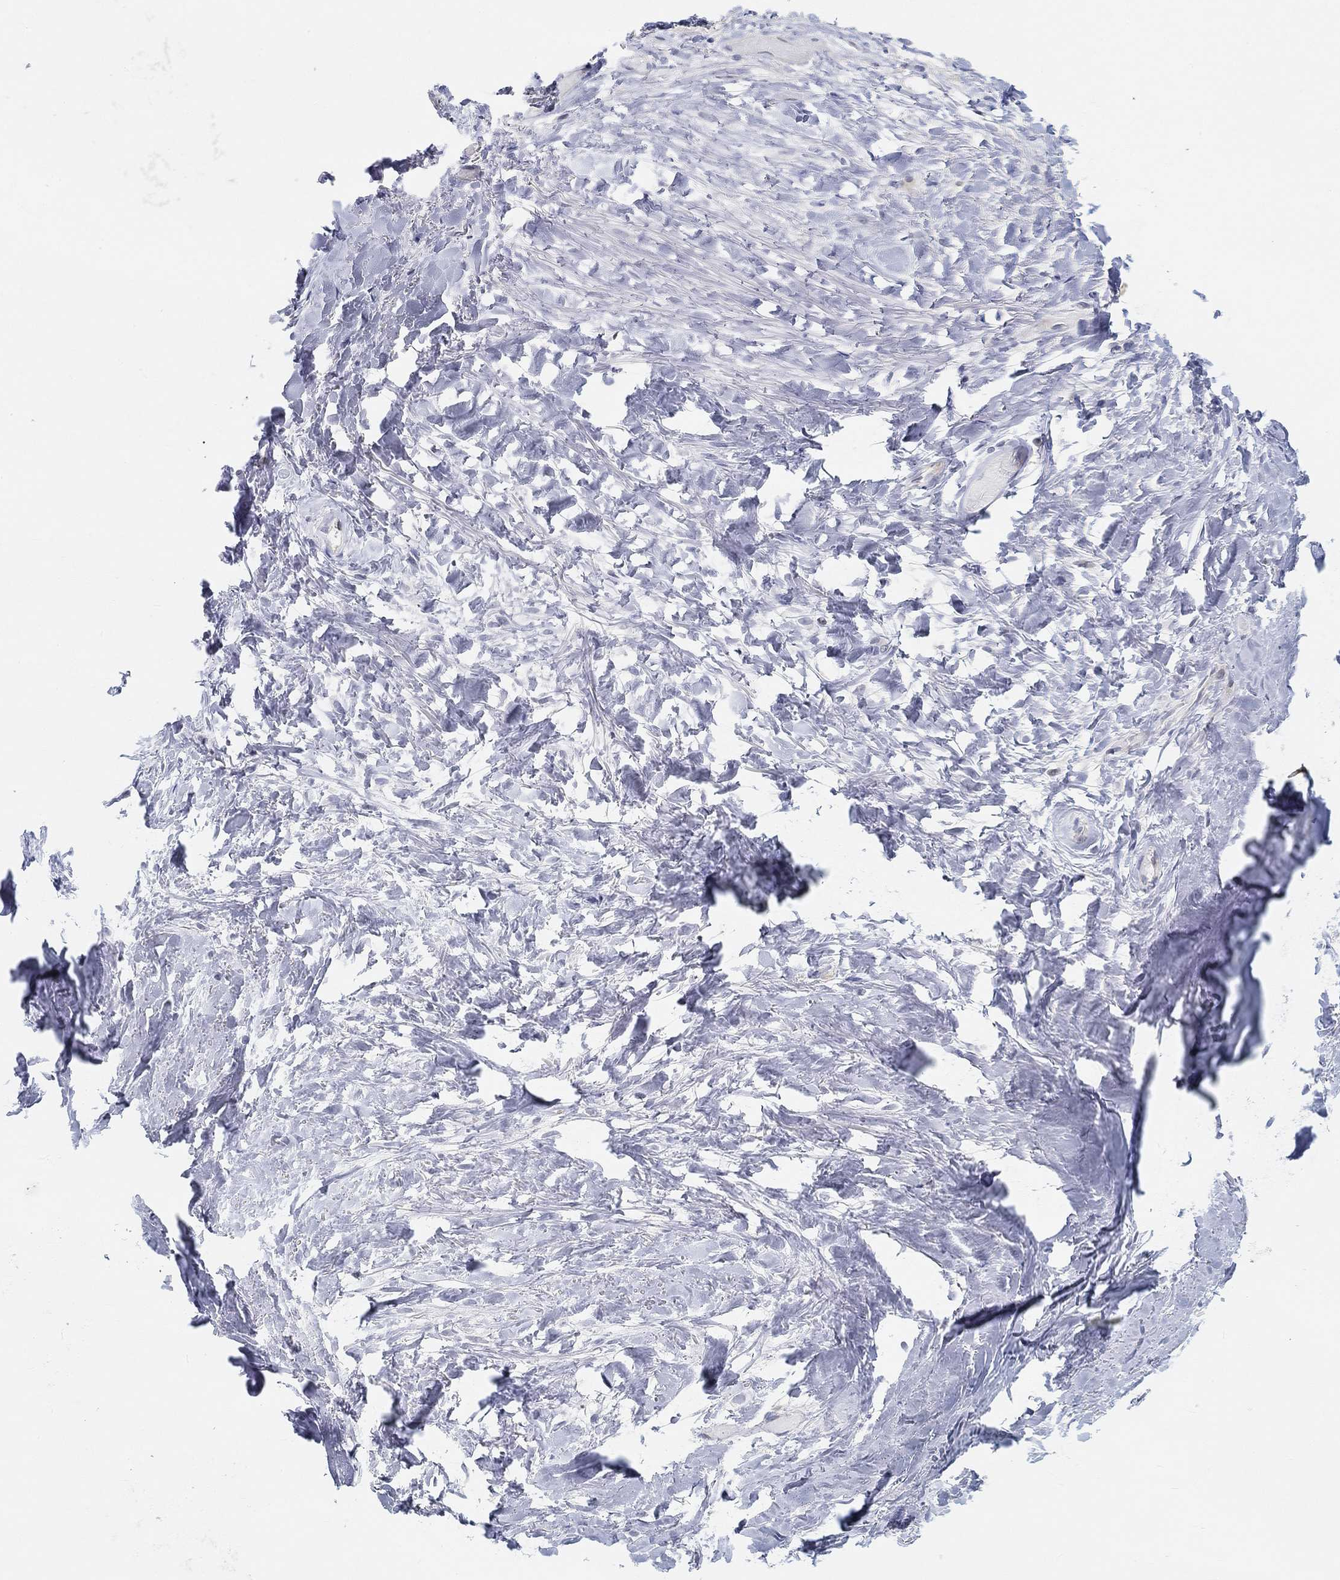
{"staining": {"intensity": "negative", "quantity": "none", "location": "none"}, "tissue": "soft tissue", "cell_type": "Chondrocytes", "image_type": "normal", "snomed": [{"axis": "morphology", "description": "Normal tissue, NOS"}, {"axis": "topography", "description": "Cartilage tissue"}], "caption": "The photomicrograph exhibits no staining of chondrocytes in unremarkable soft tissue.", "gene": "SNTG2", "patient": {"sex": "male", "age": 62}}